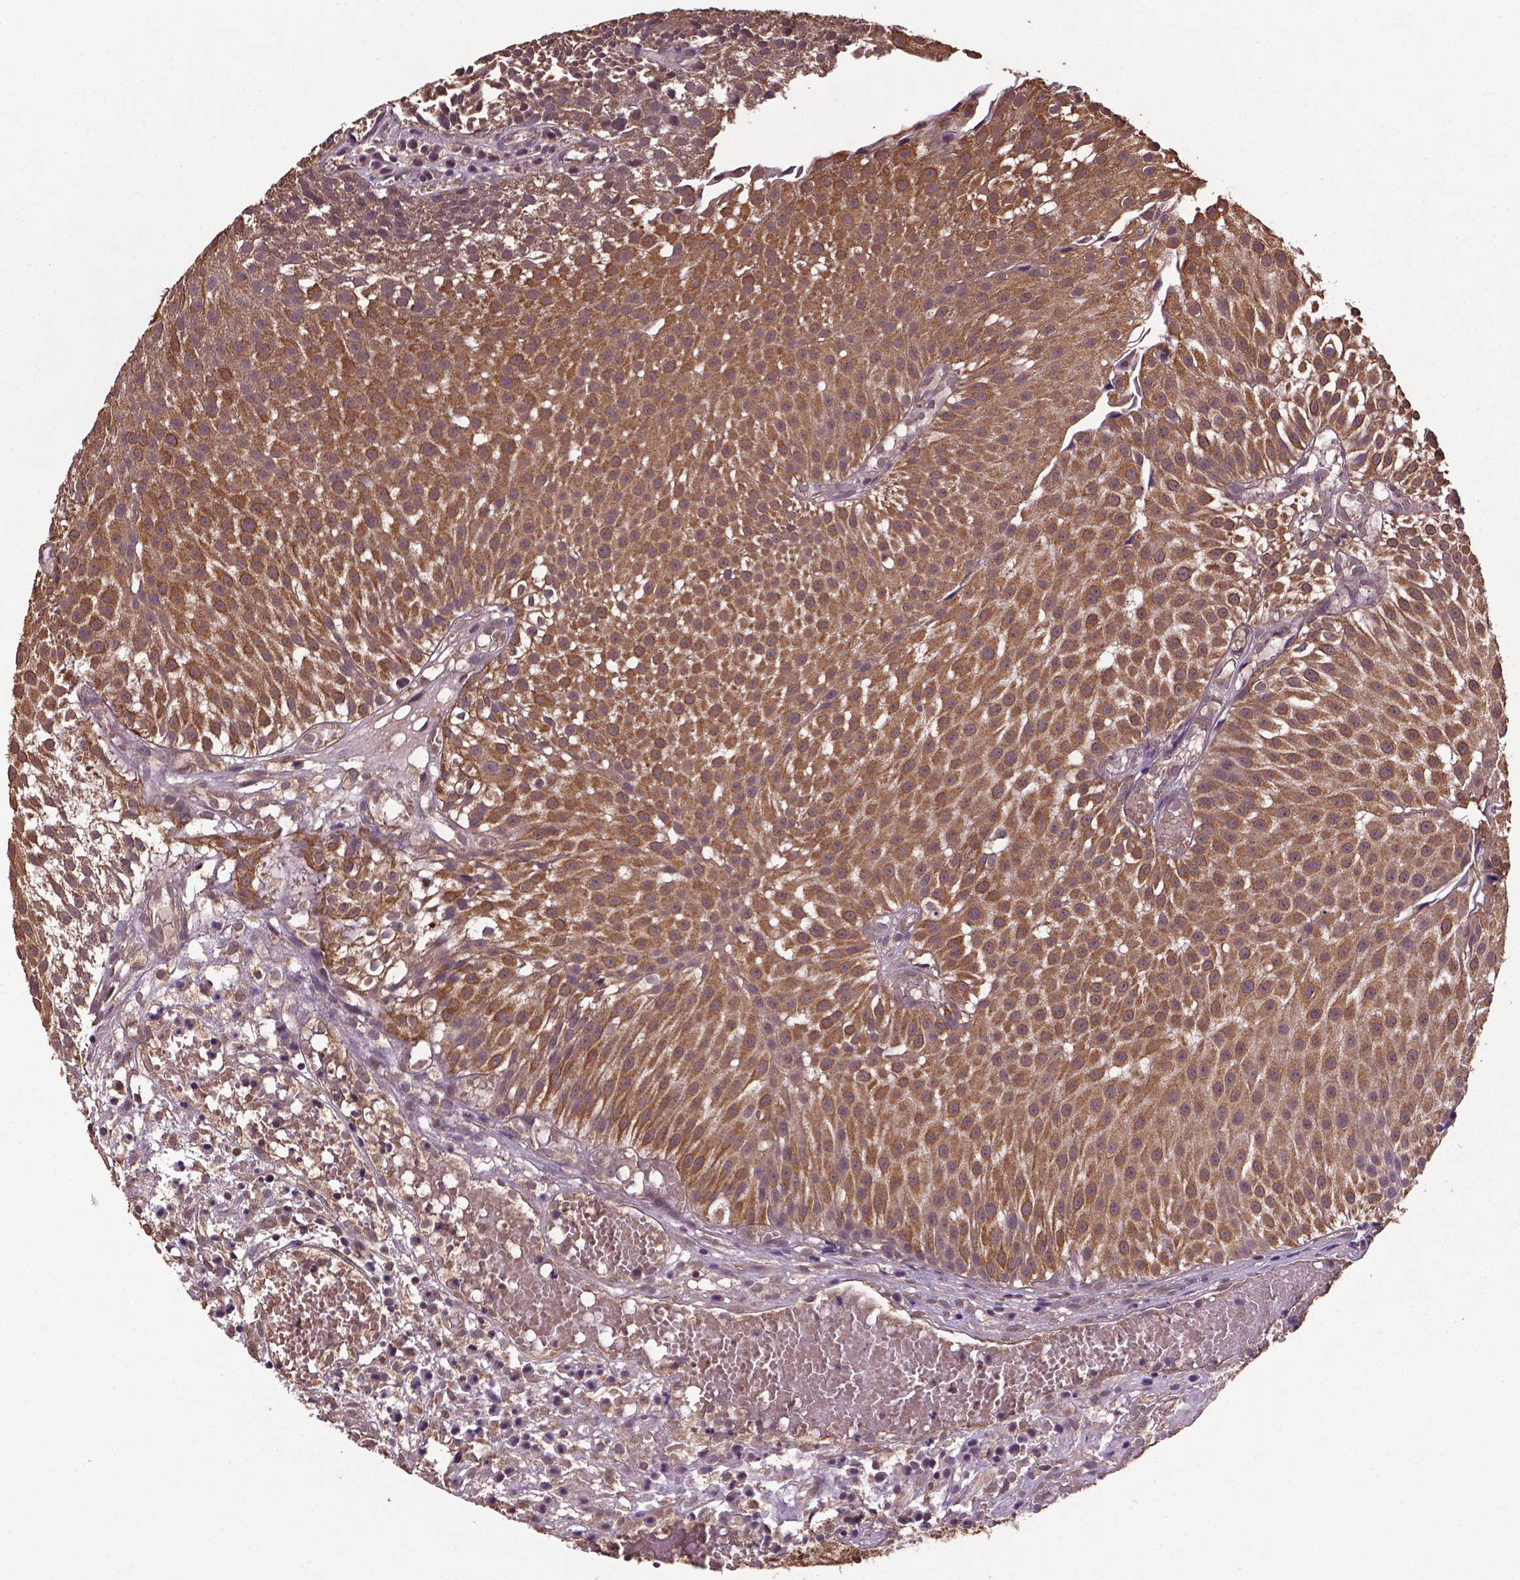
{"staining": {"intensity": "moderate", "quantity": ">75%", "location": "cytoplasmic/membranous,nuclear"}, "tissue": "urothelial cancer", "cell_type": "Tumor cells", "image_type": "cancer", "snomed": [{"axis": "morphology", "description": "Urothelial carcinoma, Low grade"}, {"axis": "topography", "description": "Urinary bladder"}], "caption": "High-power microscopy captured an IHC histopathology image of urothelial carcinoma (low-grade), revealing moderate cytoplasmic/membranous and nuclear staining in approximately >75% of tumor cells.", "gene": "DCAF1", "patient": {"sex": "male", "age": 79}}